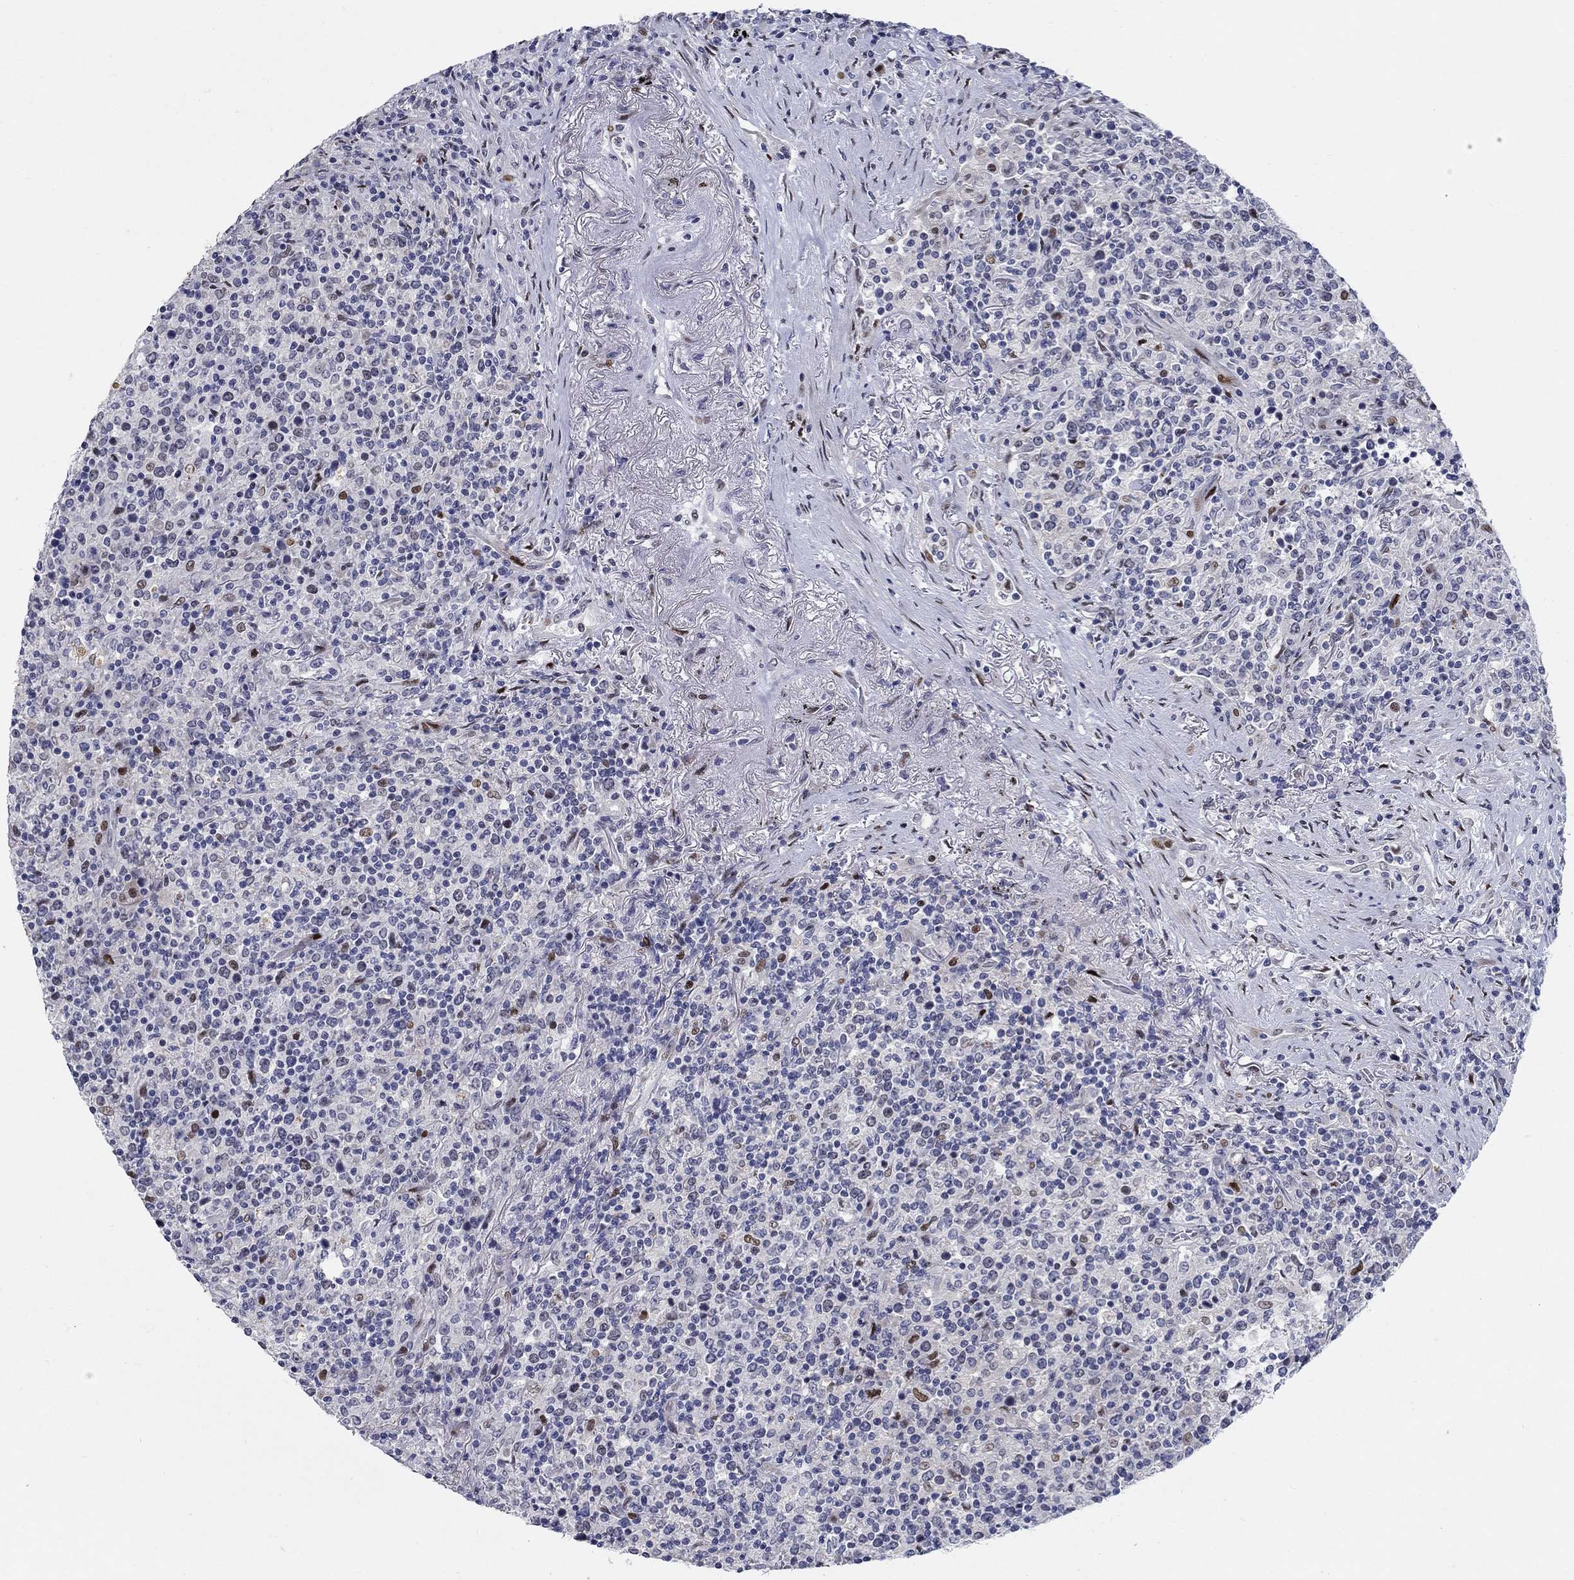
{"staining": {"intensity": "strong", "quantity": "<25%", "location": "nuclear"}, "tissue": "lymphoma", "cell_type": "Tumor cells", "image_type": "cancer", "snomed": [{"axis": "morphology", "description": "Malignant lymphoma, non-Hodgkin's type, High grade"}, {"axis": "topography", "description": "Lung"}], "caption": "Protein analysis of lymphoma tissue exhibits strong nuclear staining in approximately <25% of tumor cells.", "gene": "RAPGEF5", "patient": {"sex": "male", "age": 79}}